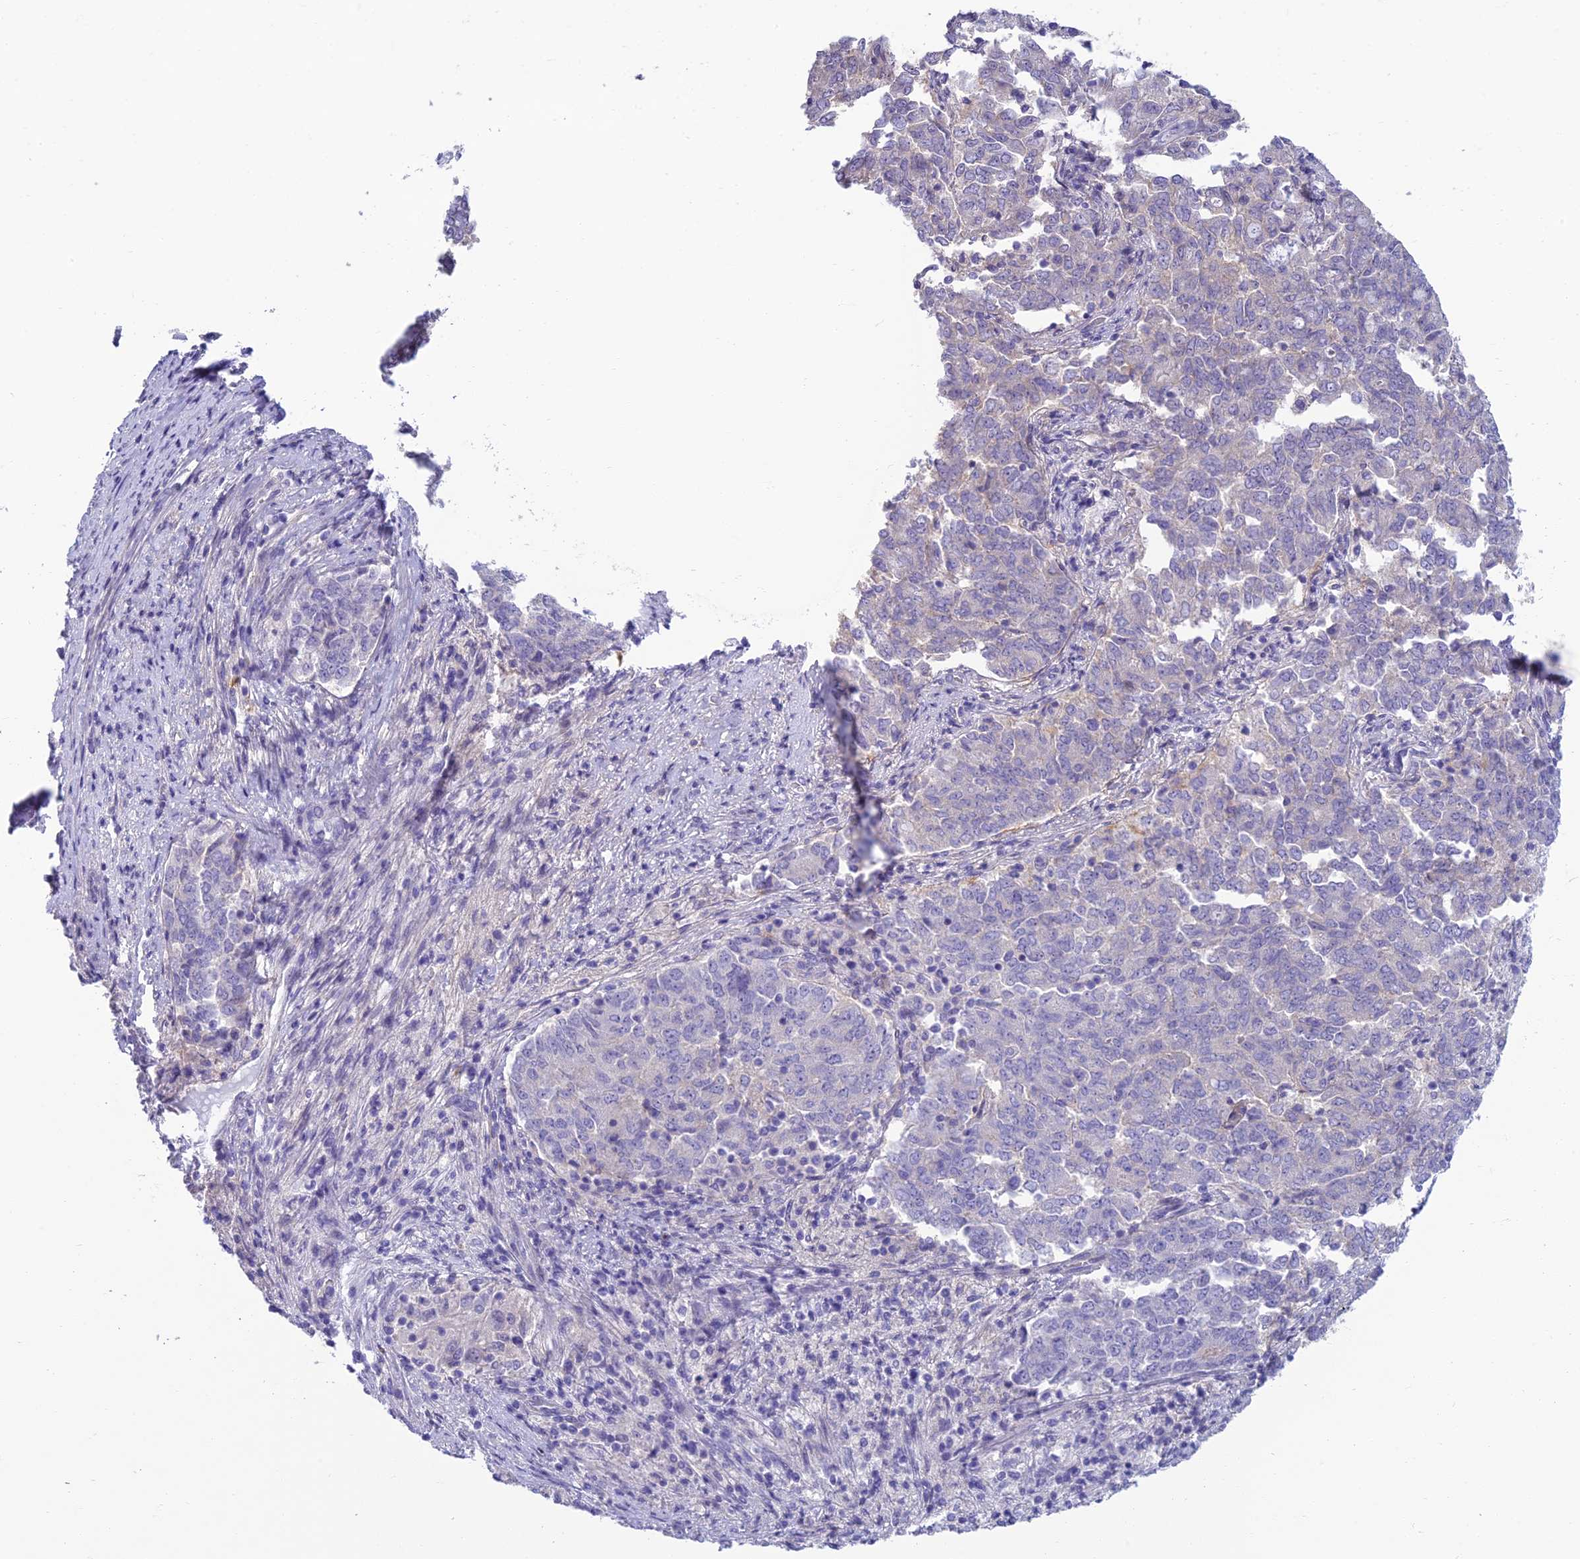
{"staining": {"intensity": "negative", "quantity": "none", "location": "none"}, "tissue": "endometrial cancer", "cell_type": "Tumor cells", "image_type": "cancer", "snomed": [{"axis": "morphology", "description": "Adenocarcinoma, NOS"}, {"axis": "topography", "description": "Endometrium"}], "caption": "A micrograph of human endometrial cancer (adenocarcinoma) is negative for staining in tumor cells. Nuclei are stained in blue.", "gene": "NEURL1", "patient": {"sex": "female", "age": 80}}